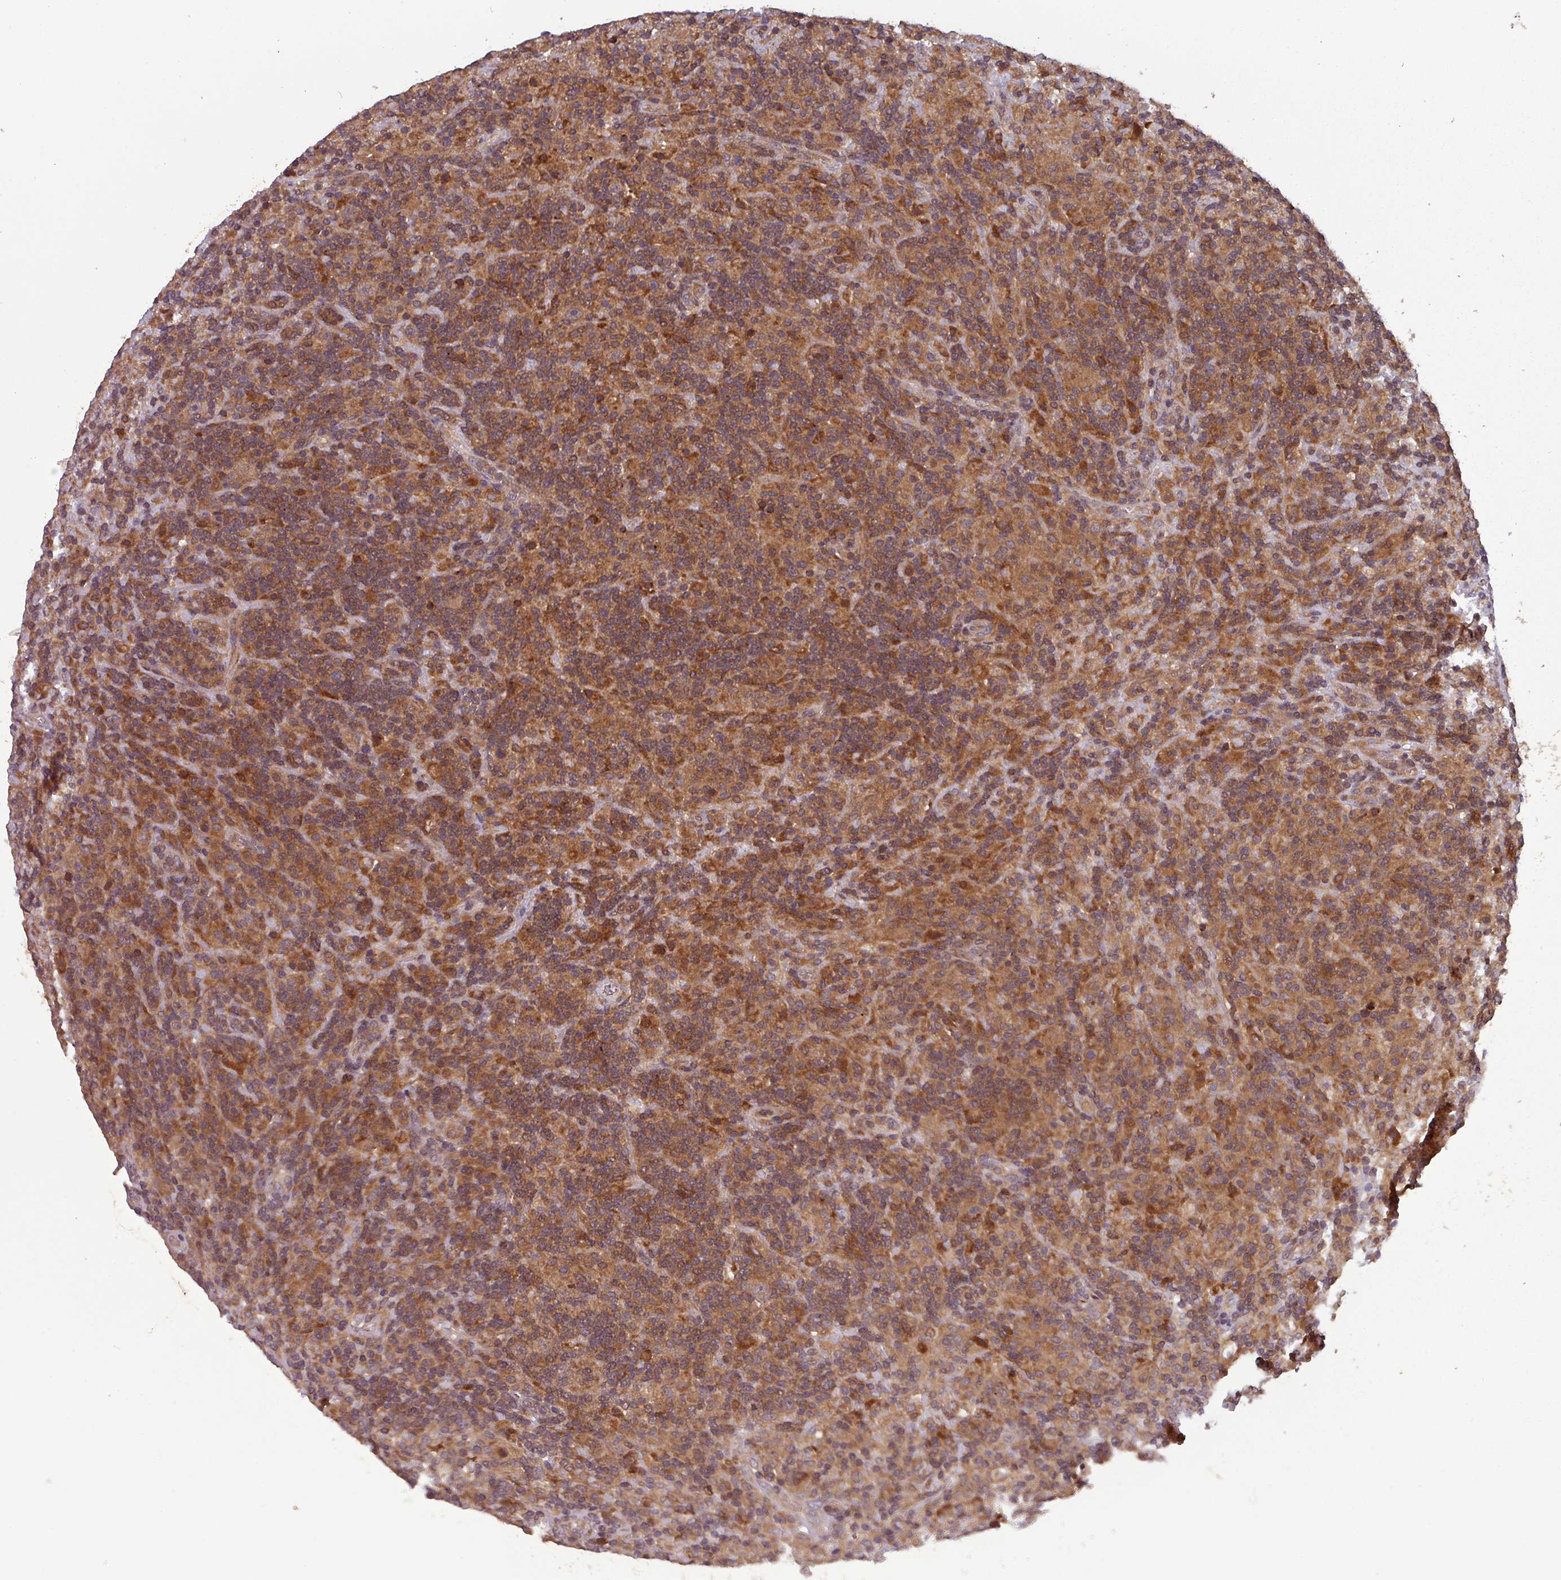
{"staining": {"intensity": "weak", "quantity": "25%-75%", "location": "cytoplasmic/membranous"}, "tissue": "lymphoma", "cell_type": "Tumor cells", "image_type": "cancer", "snomed": [{"axis": "morphology", "description": "Hodgkin's disease, NOS"}, {"axis": "topography", "description": "Lymph node"}], "caption": "Immunohistochemistry (IHC) micrograph of neoplastic tissue: human lymphoma stained using IHC demonstrates low levels of weak protein expression localized specifically in the cytoplasmic/membranous of tumor cells, appearing as a cytoplasmic/membranous brown color.", "gene": "GSKIP", "patient": {"sex": "male", "age": 70}}